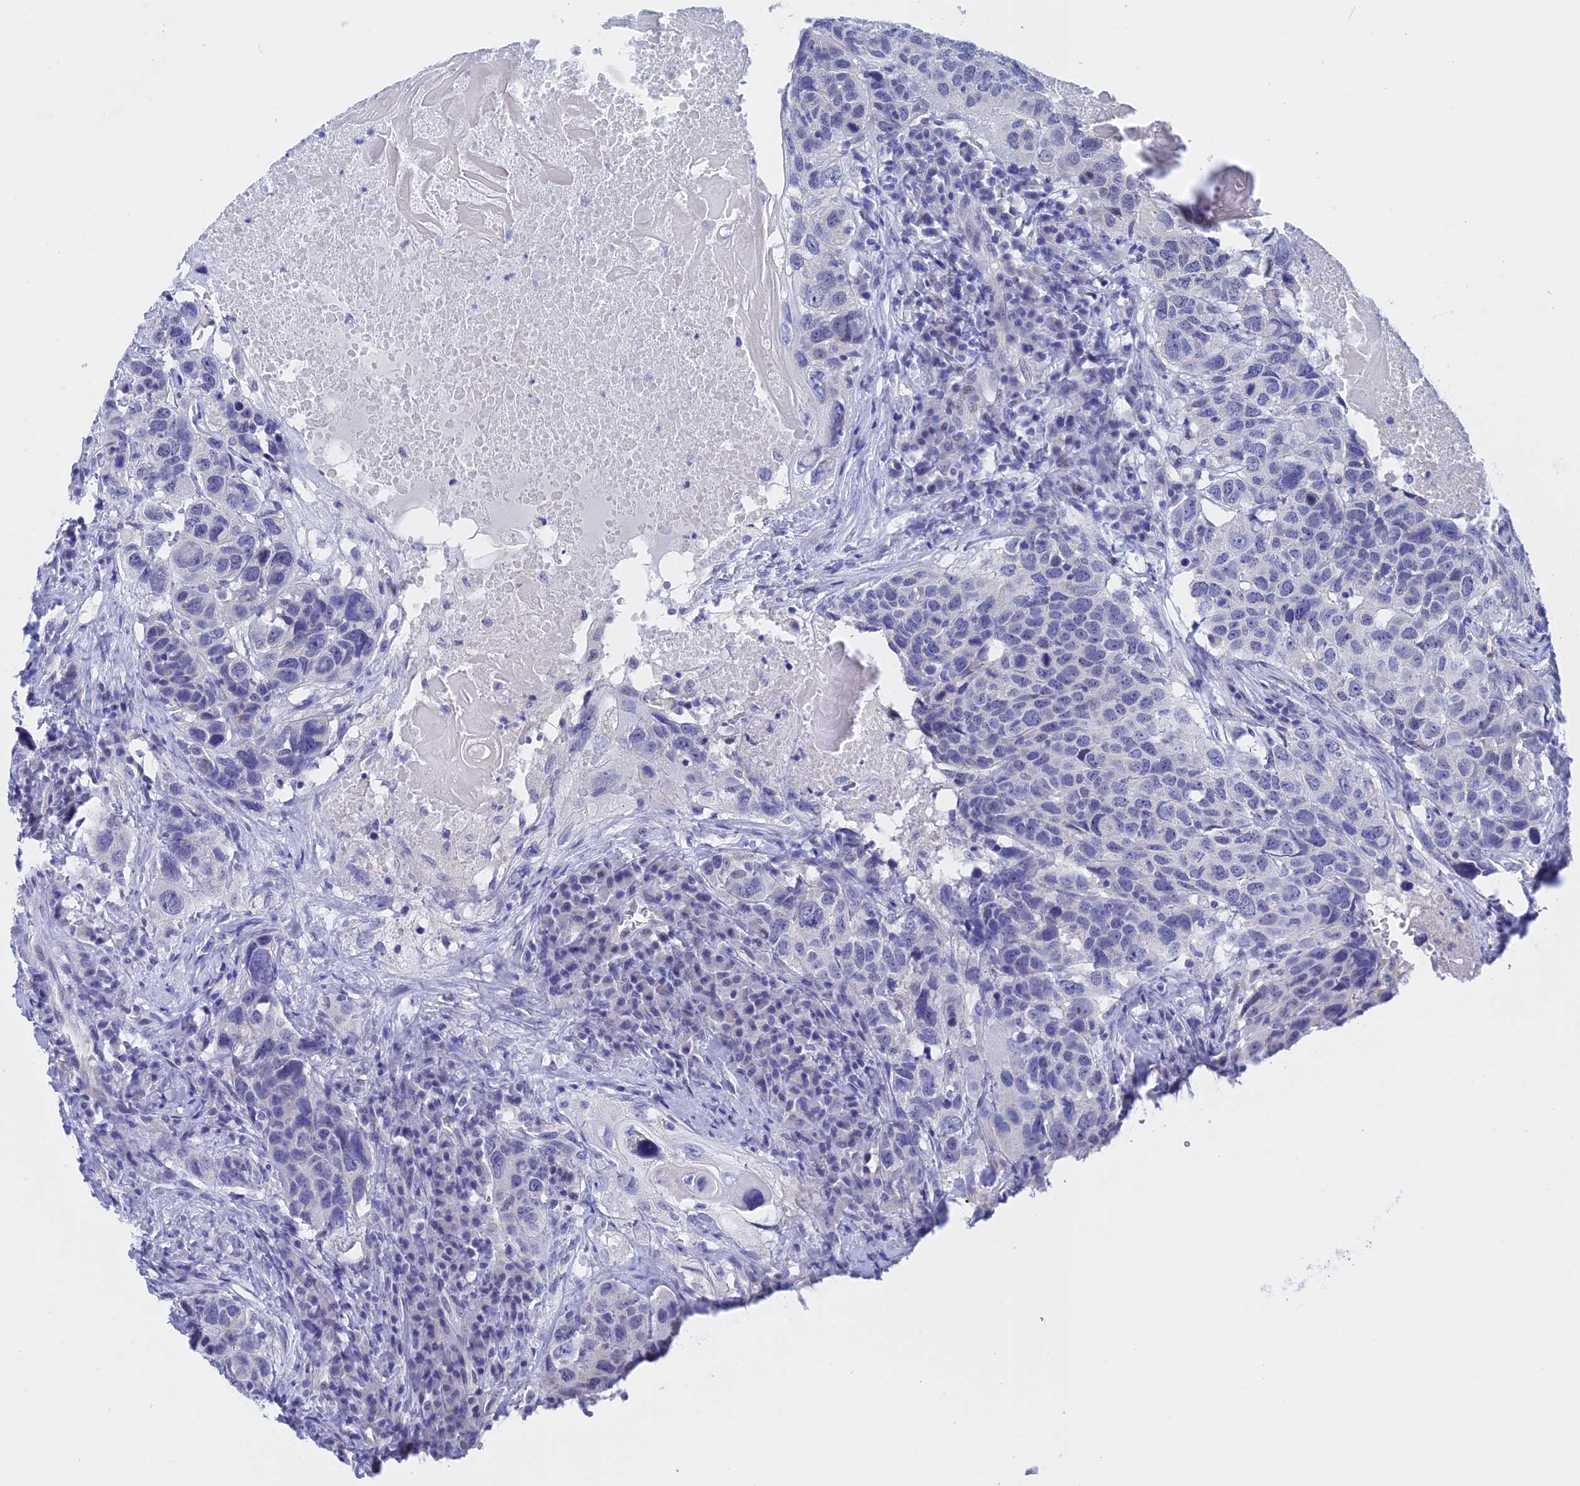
{"staining": {"intensity": "negative", "quantity": "none", "location": "none"}, "tissue": "head and neck cancer", "cell_type": "Tumor cells", "image_type": "cancer", "snomed": [{"axis": "morphology", "description": "Squamous cell carcinoma, NOS"}, {"axis": "topography", "description": "Head-Neck"}], "caption": "Immunohistochemistry of human head and neck squamous cell carcinoma demonstrates no positivity in tumor cells. The staining was performed using DAB to visualize the protein expression in brown, while the nuclei were stained in blue with hematoxylin (Magnification: 20x).", "gene": "WDR83", "patient": {"sex": "male", "age": 66}}